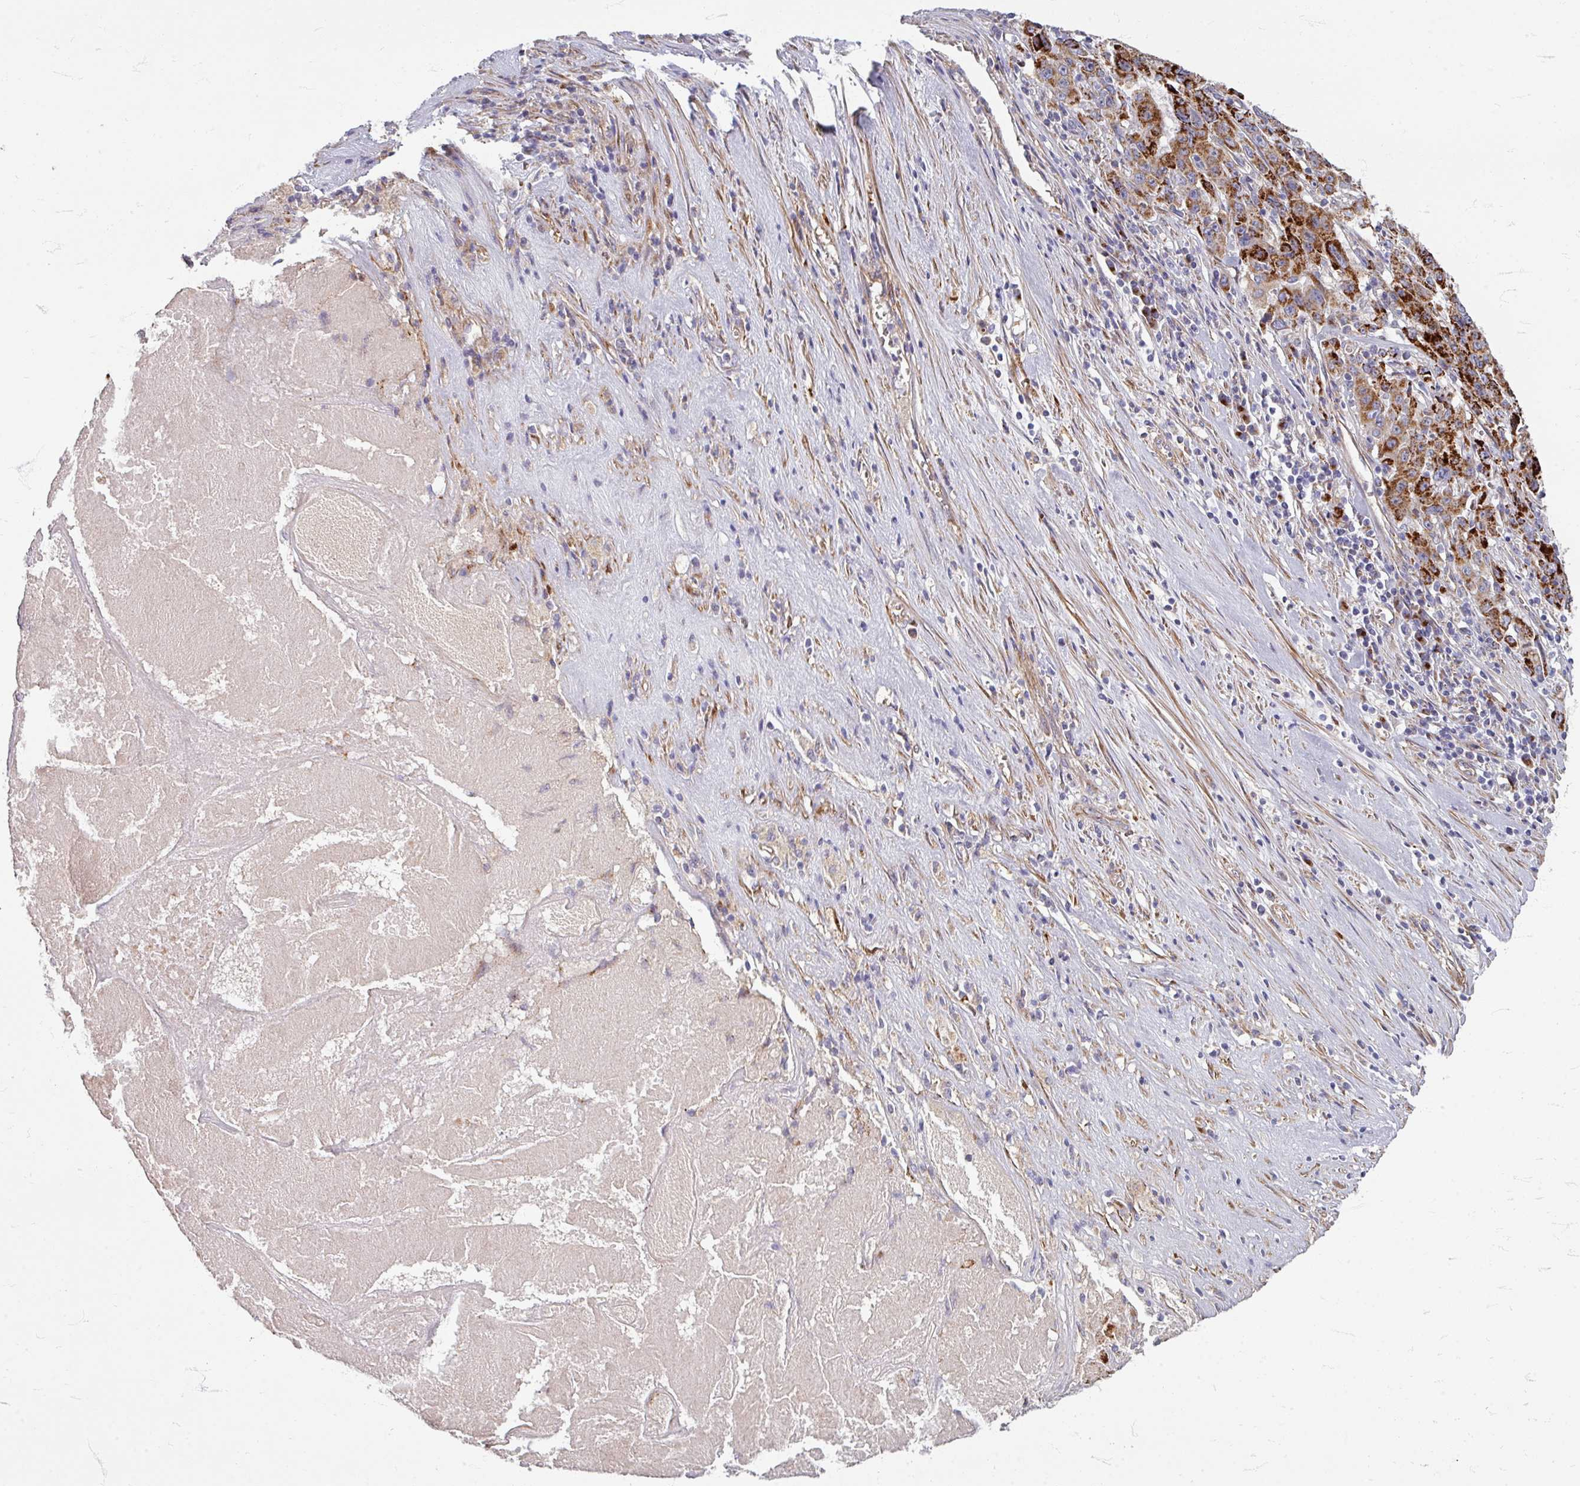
{"staining": {"intensity": "strong", "quantity": "25%-75%", "location": "cytoplasmic/membranous"}, "tissue": "pancreatic cancer", "cell_type": "Tumor cells", "image_type": "cancer", "snomed": [{"axis": "morphology", "description": "Adenocarcinoma, NOS"}, {"axis": "topography", "description": "Pancreas"}], "caption": "High-power microscopy captured an immunohistochemistry micrograph of pancreatic adenocarcinoma, revealing strong cytoplasmic/membranous staining in about 25%-75% of tumor cells.", "gene": "GABARAPL1", "patient": {"sex": "male", "age": 63}}